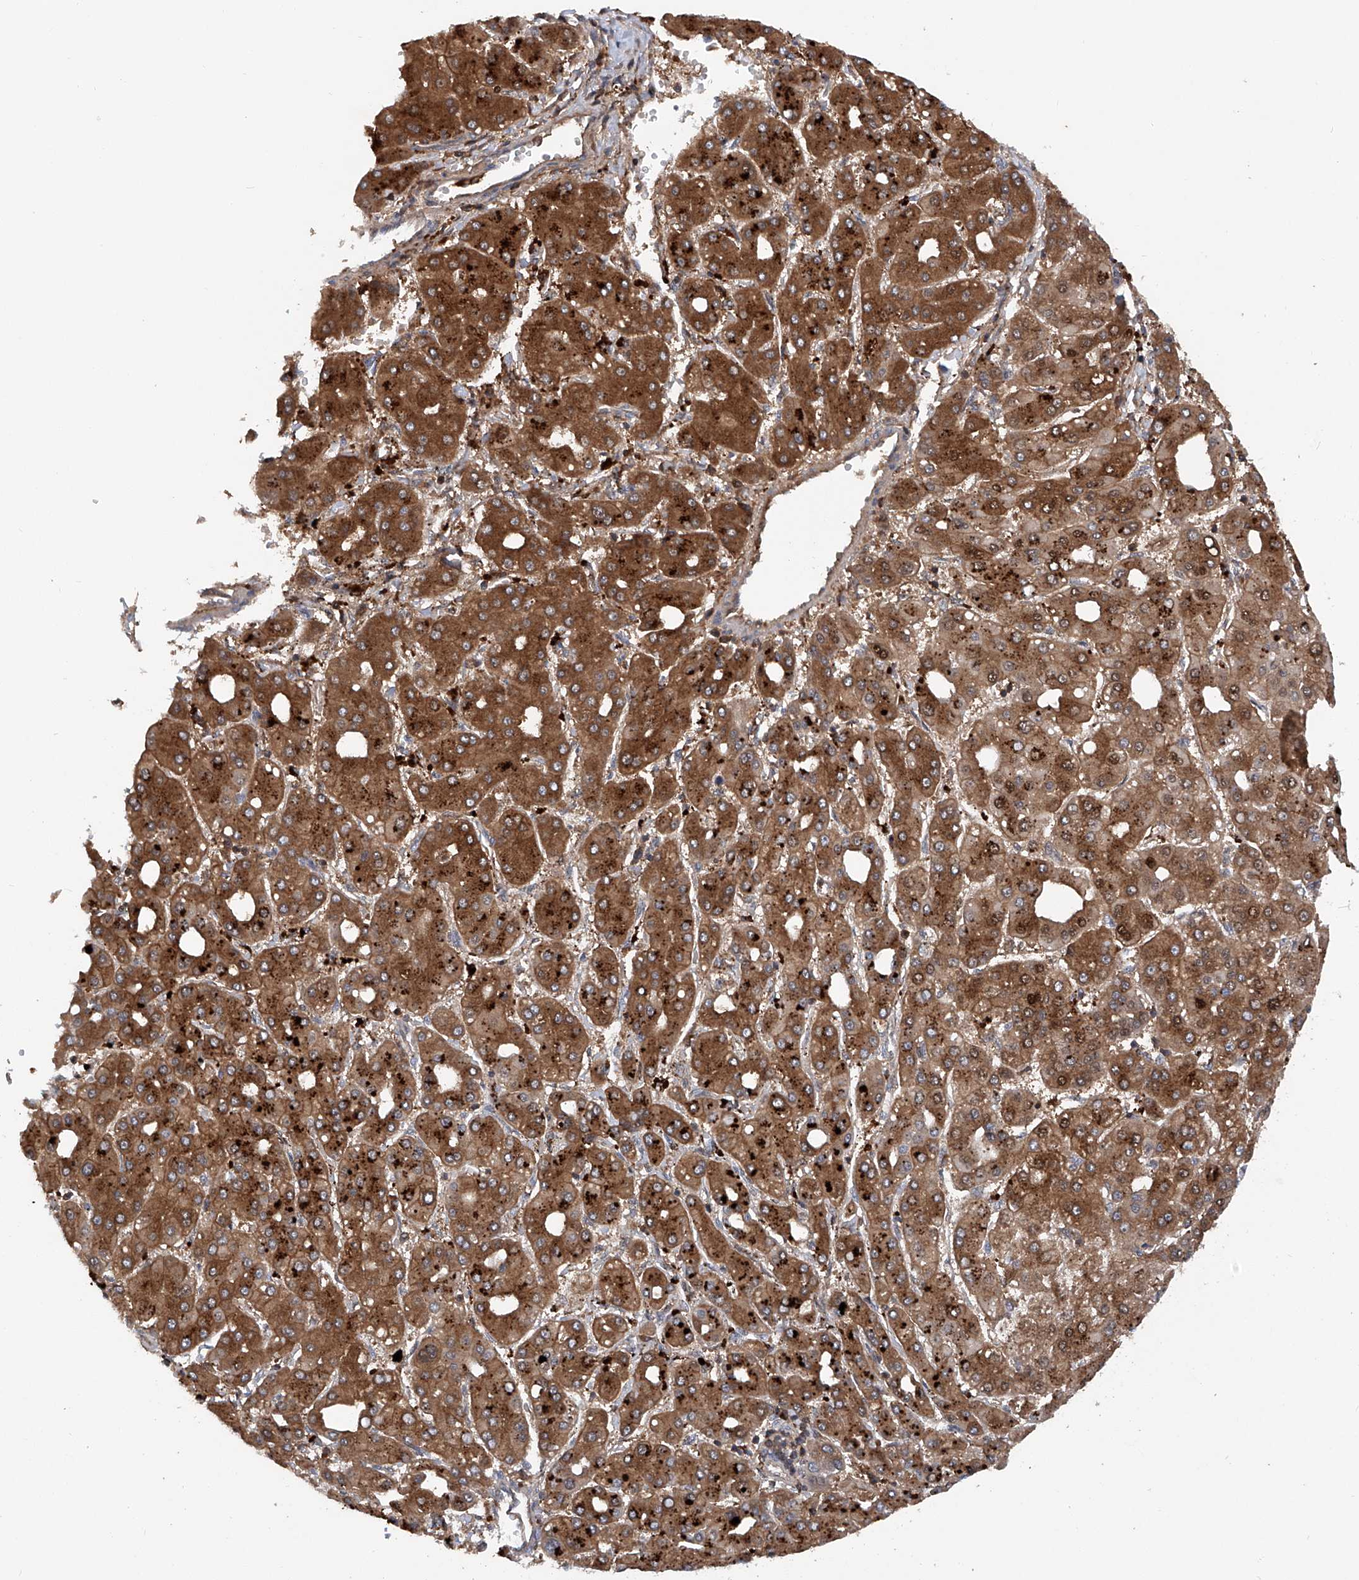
{"staining": {"intensity": "strong", "quantity": ">75%", "location": "cytoplasmic/membranous"}, "tissue": "liver cancer", "cell_type": "Tumor cells", "image_type": "cancer", "snomed": [{"axis": "morphology", "description": "Carcinoma, Hepatocellular, NOS"}, {"axis": "topography", "description": "Liver"}], "caption": "Immunohistochemistry photomicrograph of liver cancer (hepatocellular carcinoma) stained for a protein (brown), which exhibits high levels of strong cytoplasmic/membranous positivity in about >75% of tumor cells.", "gene": "ASCC3", "patient": {"sex": "male", "age": 65}}